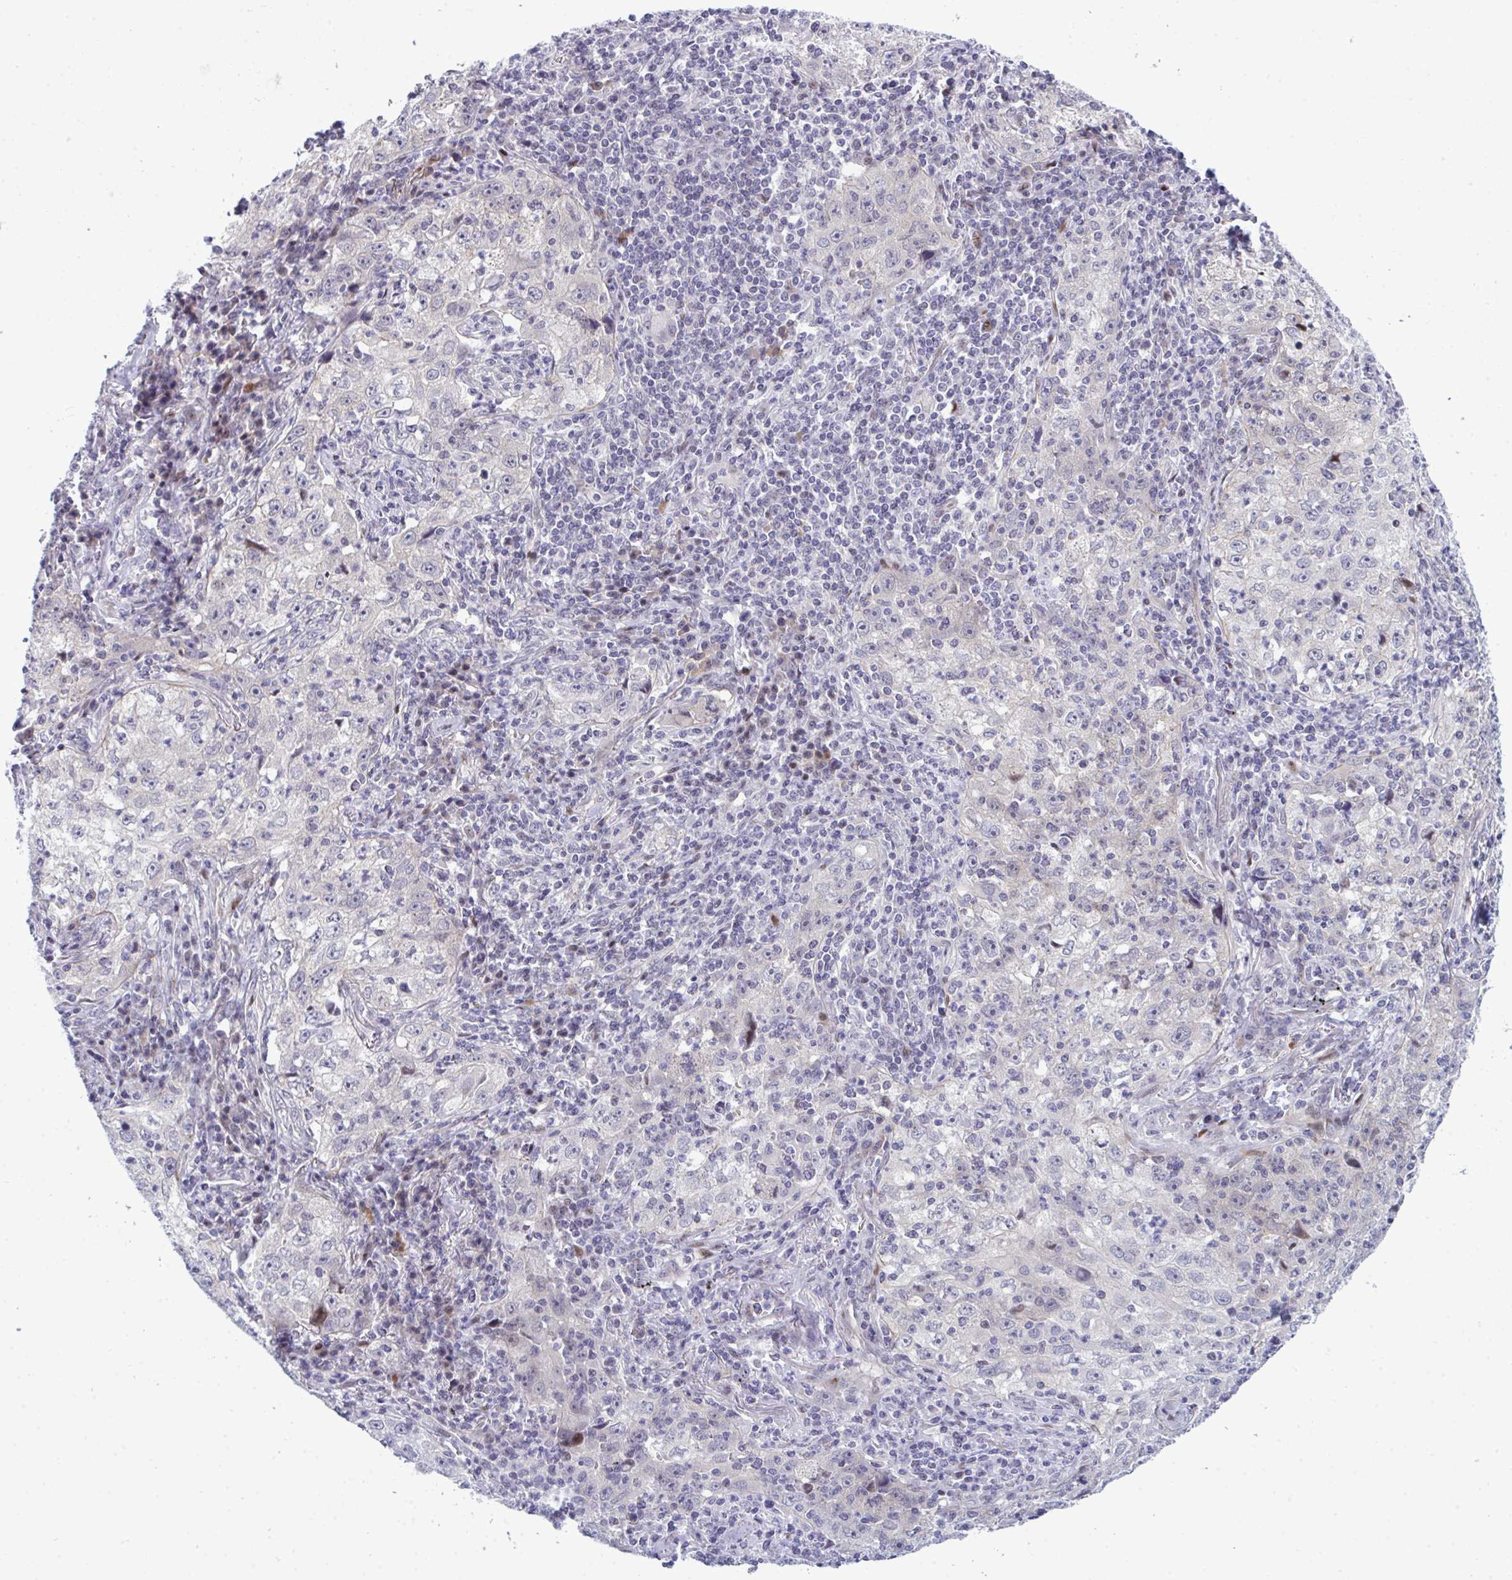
{"staining": {"intensity": "negative", "quantity": "none", "location": "none"}, "tissue": "lung cancer", "cell_type": "Tumor cells", "image_type": "cancer", "snomed": [{"axis": "morphology", "description": "Squamous cell carcinoma, NOS"}, {"axis": "topography", "description": "Lung"}], "caption": "High power microscopy image of an immunohistochemistry histopathology image of lung cancer (squamous cell carcinoma), revealing no significant expression in tumor cells. Brightfield microscopy of immunohistochemistry (IHC) stained with DAB (brown) and hematoxylin (blue), captured at high magnification.", "gene": "TAB1", "patient": {"sex": "male", "age": 71}}